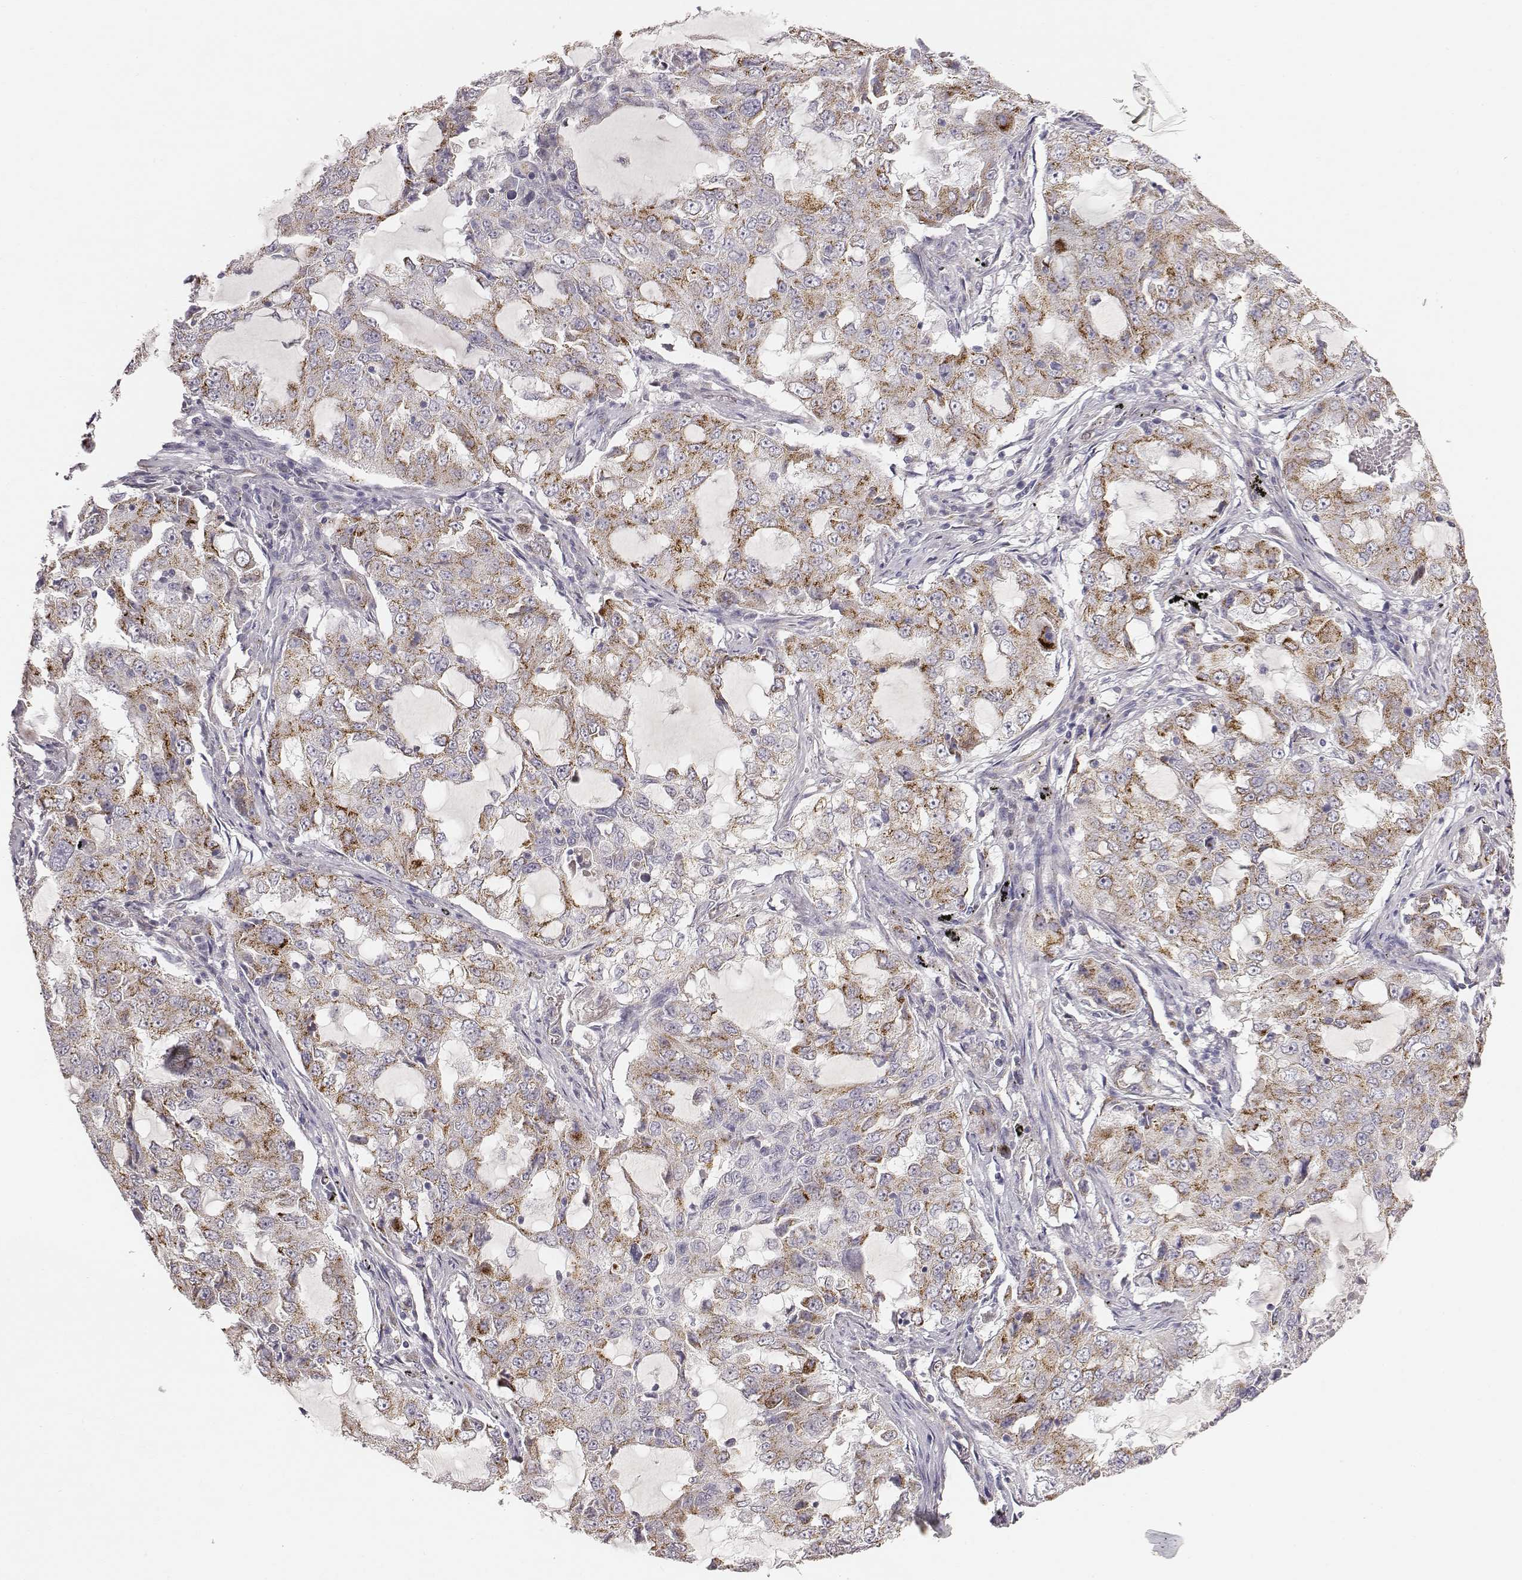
{"staining": {"intensity": "moderate", "quantity": ">75%", "location": "cytoplasmic/membranous"}, "tissue": "lung cancer", "cell_type": "Tumor cells", "image_type": "cancer", "snomed": [{"axis": "morphology", "description": "Adenocarcinoma, NOS"}, {"axis": "topography", "description": "Lung"}], "caption": "A histopathology image of human adenocarcinoma (lung) stained for a protein demonstrates moderate cytoplasmic/membranous brown staining in tumor cells.", "gene": "ABCD3", "patient": {"sex": "female", "age": 61}}